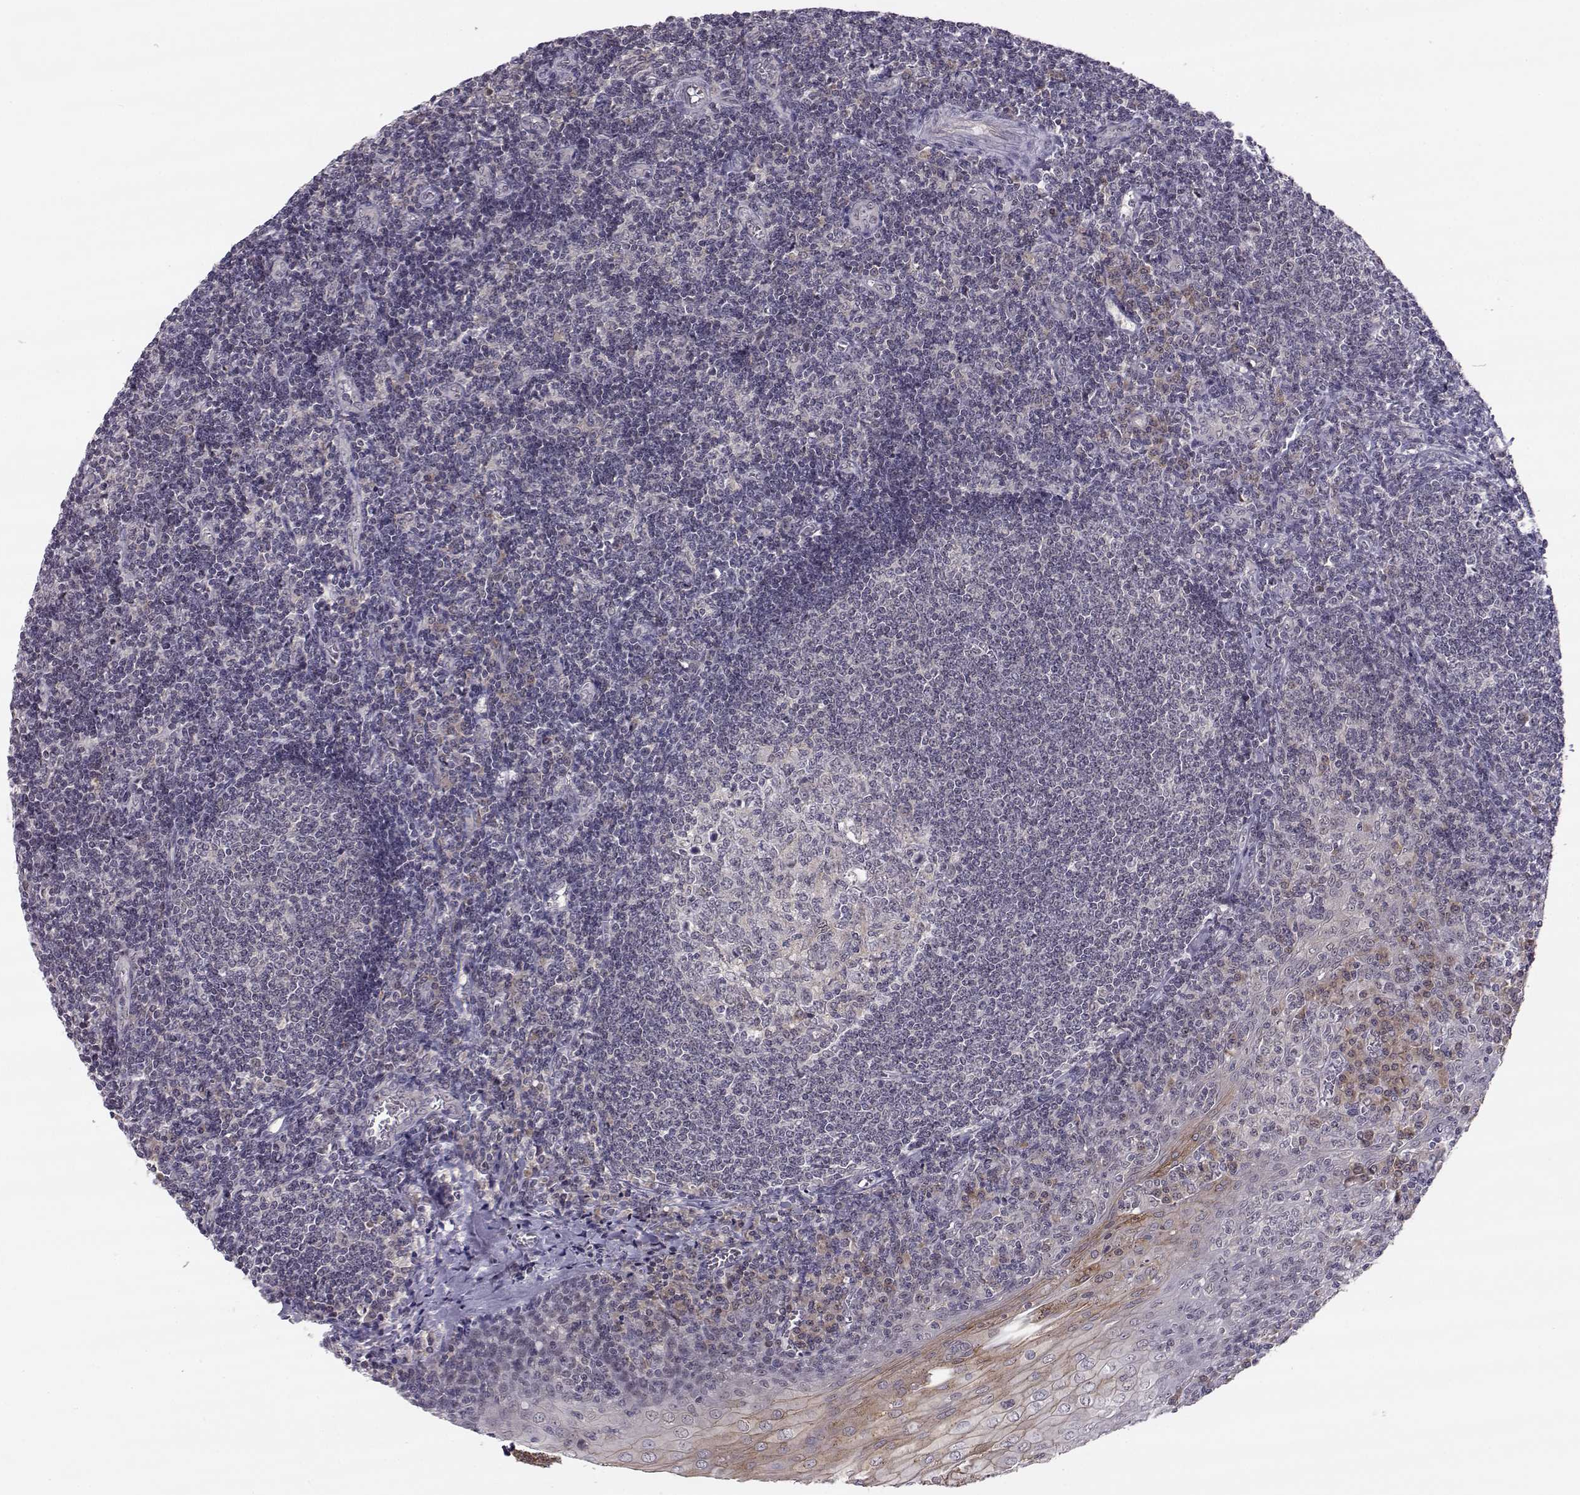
{"staining": {"intensity": "negative", "quantity": "none", "location": "none"}, "tissue": "tonsil", "cell_type": "Germinal center cells", "image_type": "normal", "snomed": [{"axis": "morphology", "description": "Normal tissue, NOS"}, {"axis": "topography", "description": "Tonsil"}], "caption": "Tonsil stained for a protein using immunohistochemistry (IHC) displays no staining germinal center cells.", "gene": "KIF13B", "patient": {"sex": "male", "age": 33}}